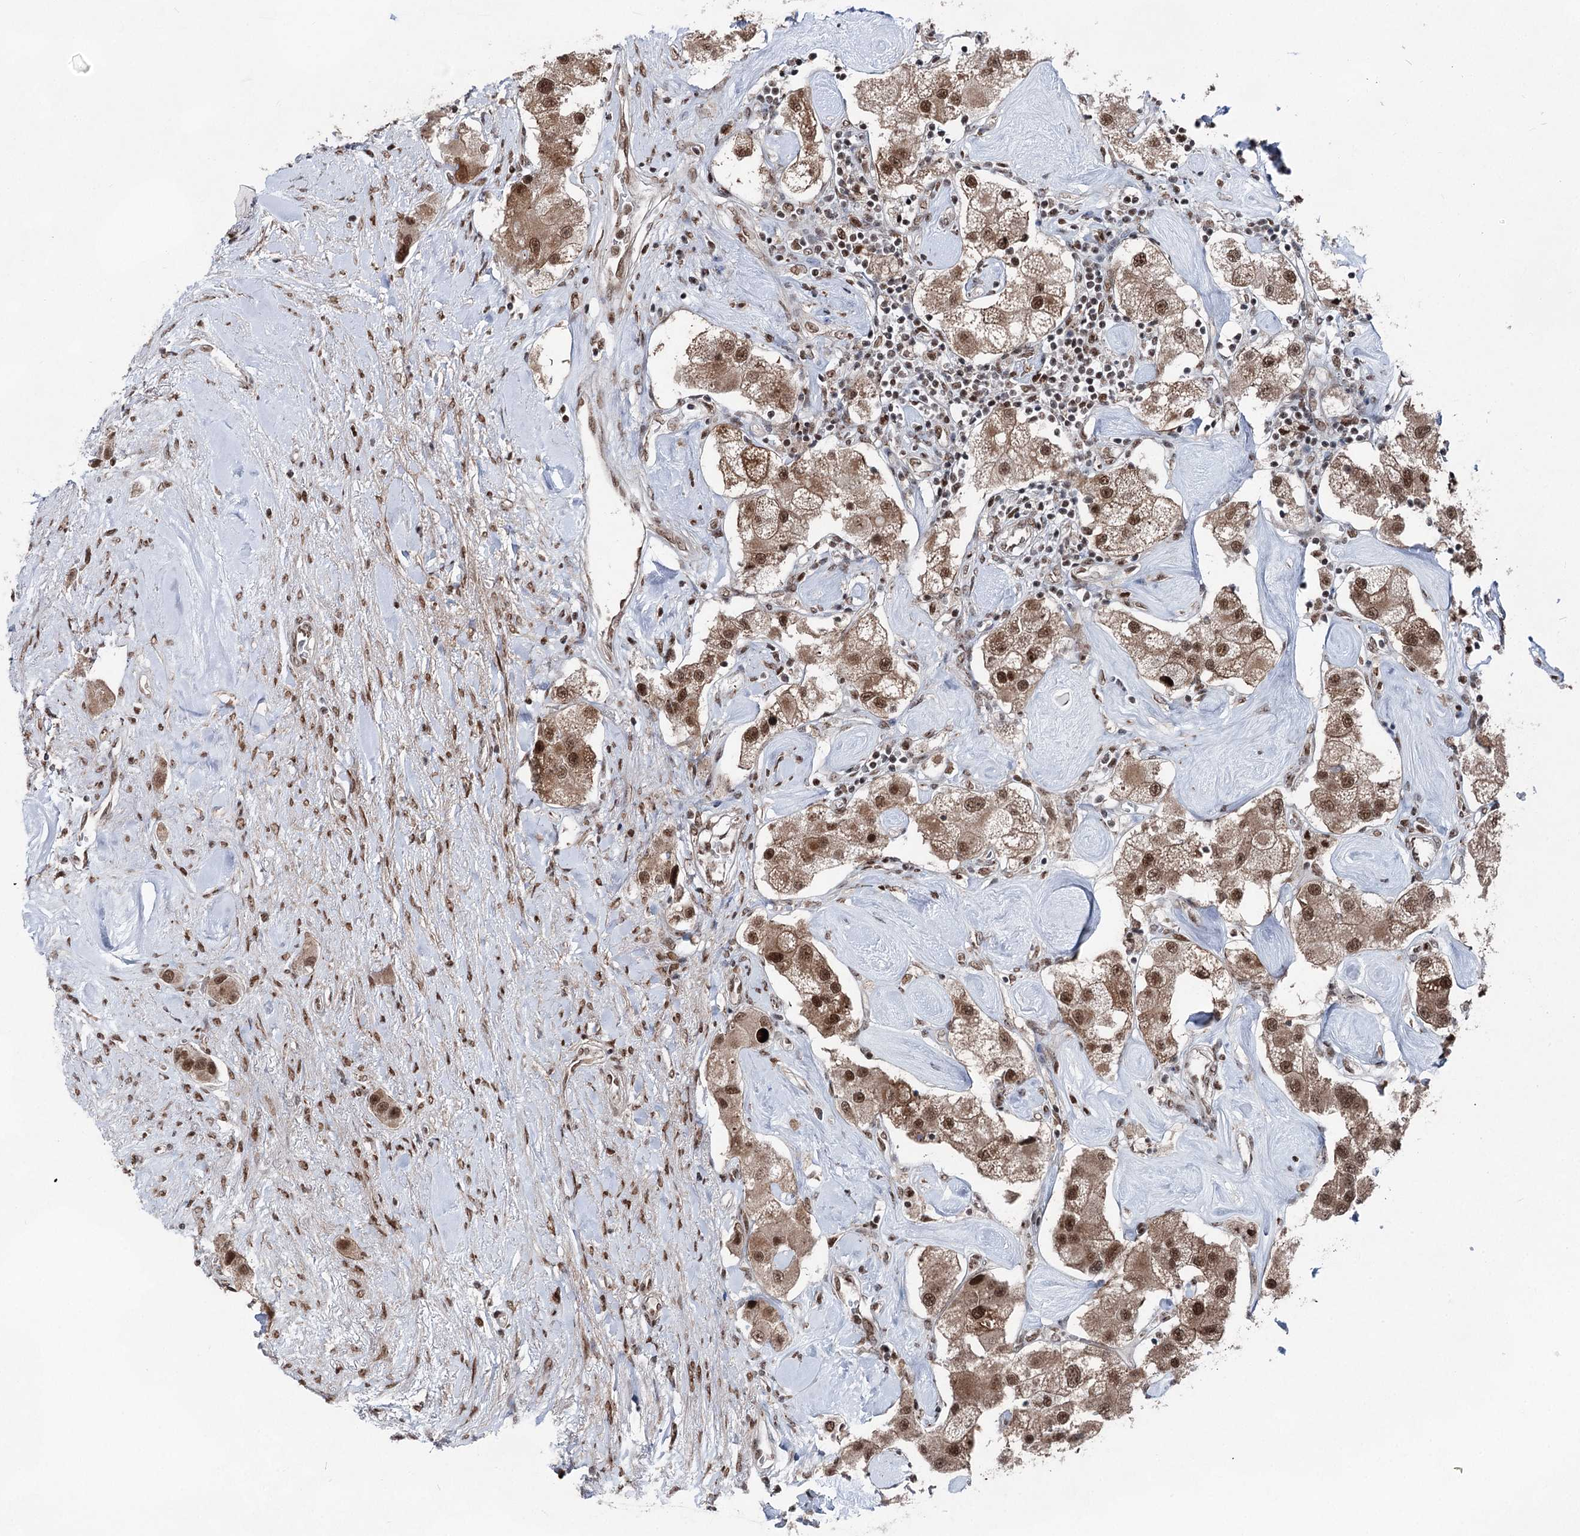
{"staining": {"intensity": "moderate", "quantity": ">75%", "location": "cytoplasmic/membranous,nuclear"}, "tissue": "carcinoid", "cell_type": "Tumor cells", "image_type": "cancer", "snomed": [{"axis": "morphology", "description": "Carcinoid, malignant, NOS"}, {"axis": "topography", "description": "Pancreas"}], "caption": "Immunohistochemistry (DAB) staining of human carcinoid exhibits moderate cytoplasmic/membranous and nuclear protein positivity in approximately >75% of tumor cells.", "gene": "ZCCHC8", "patient": {"sex": "male", "age": 41}}